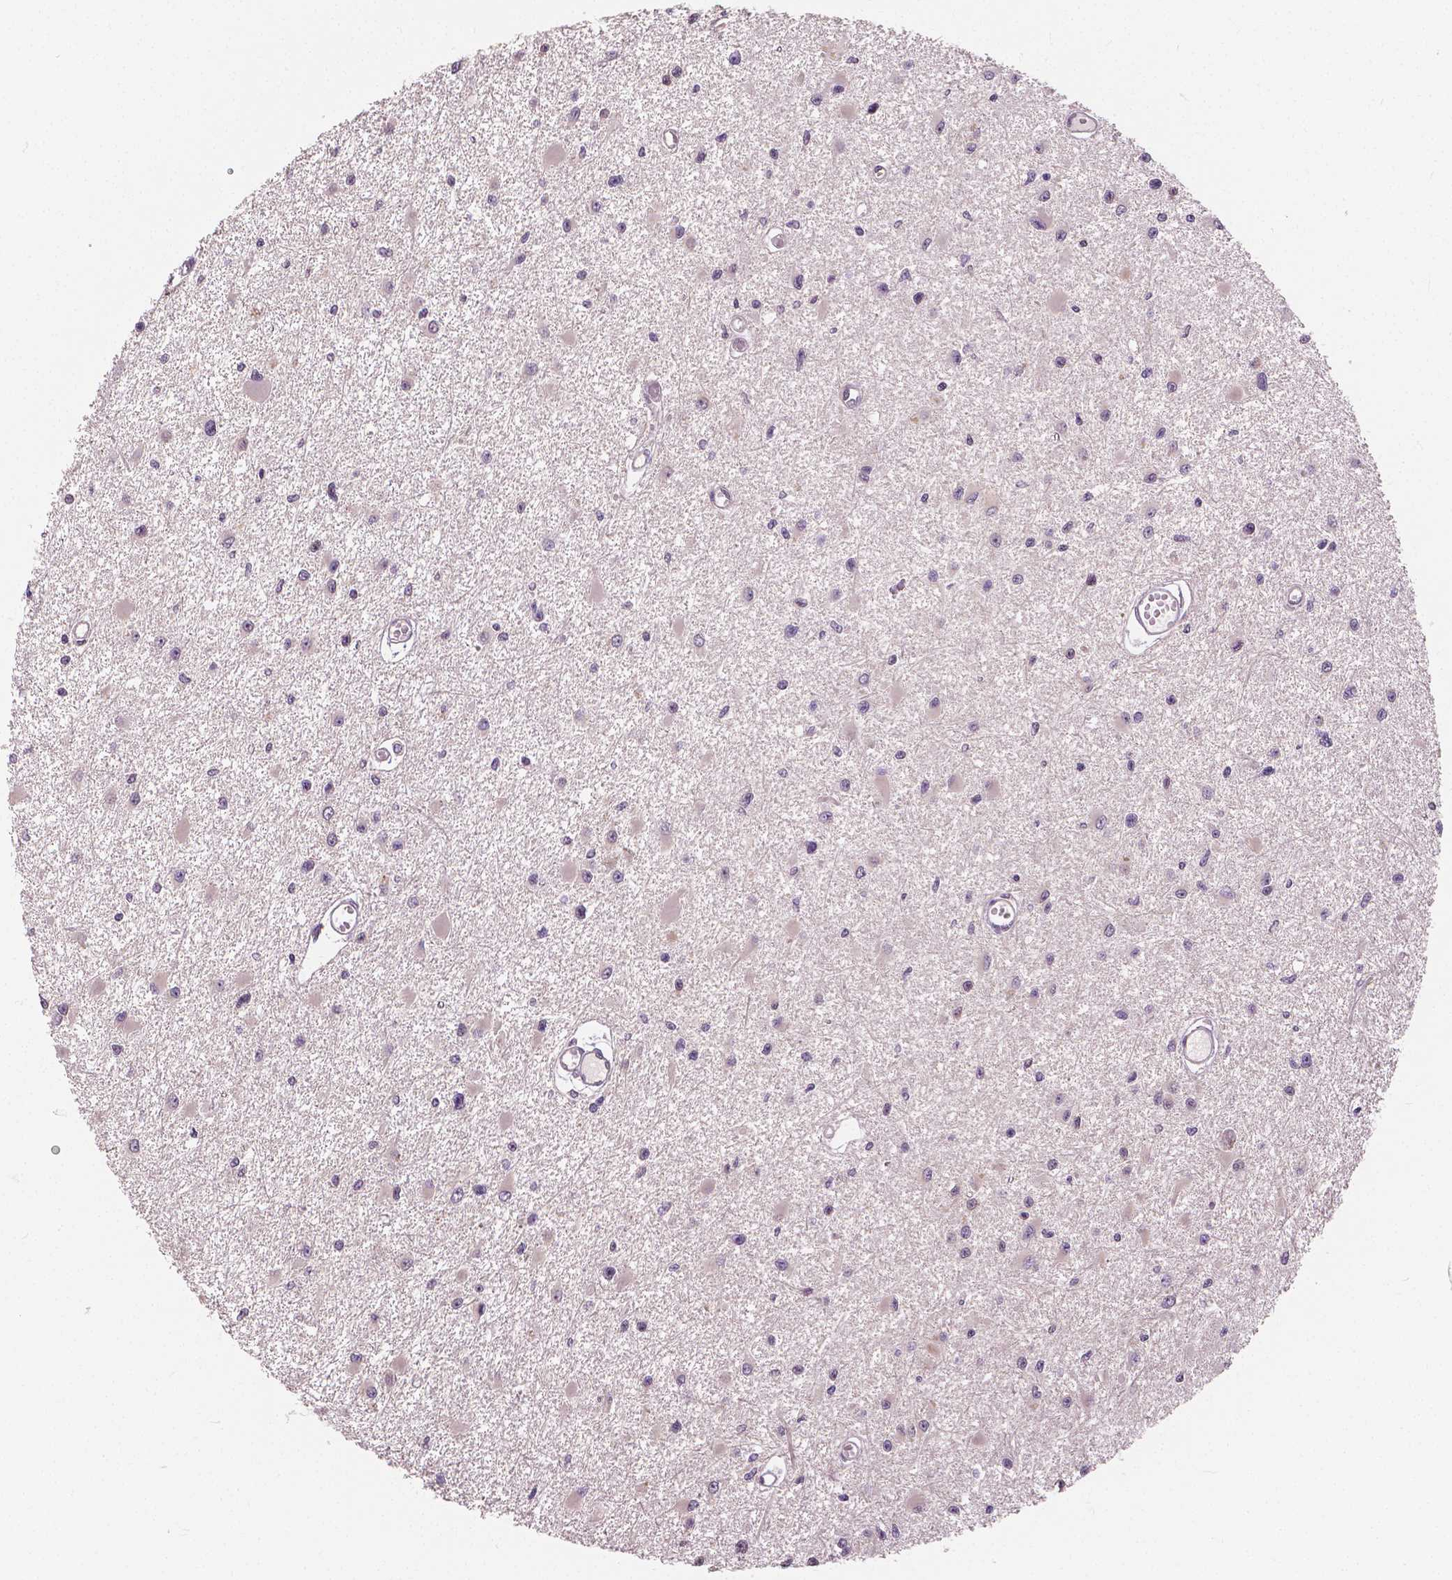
{"staining": {"intensity": "negative", "quantity": "none", "location": "none"}, "tissue": "glioma", "cell_type": "Tumor cells", "image_type": "cancer", "snomed": [{"axis": "morphology", "description": "Glioma, malignant, High grade"}, {"axis": "topography", "description": "Brain"}], "caption": "This is a micrograph of IHC staining of malignant glioma (high-grade), which shows no staining in tumor cells.", "gene": "TKFC", "patient": {"sex": "male", "age": 54}}